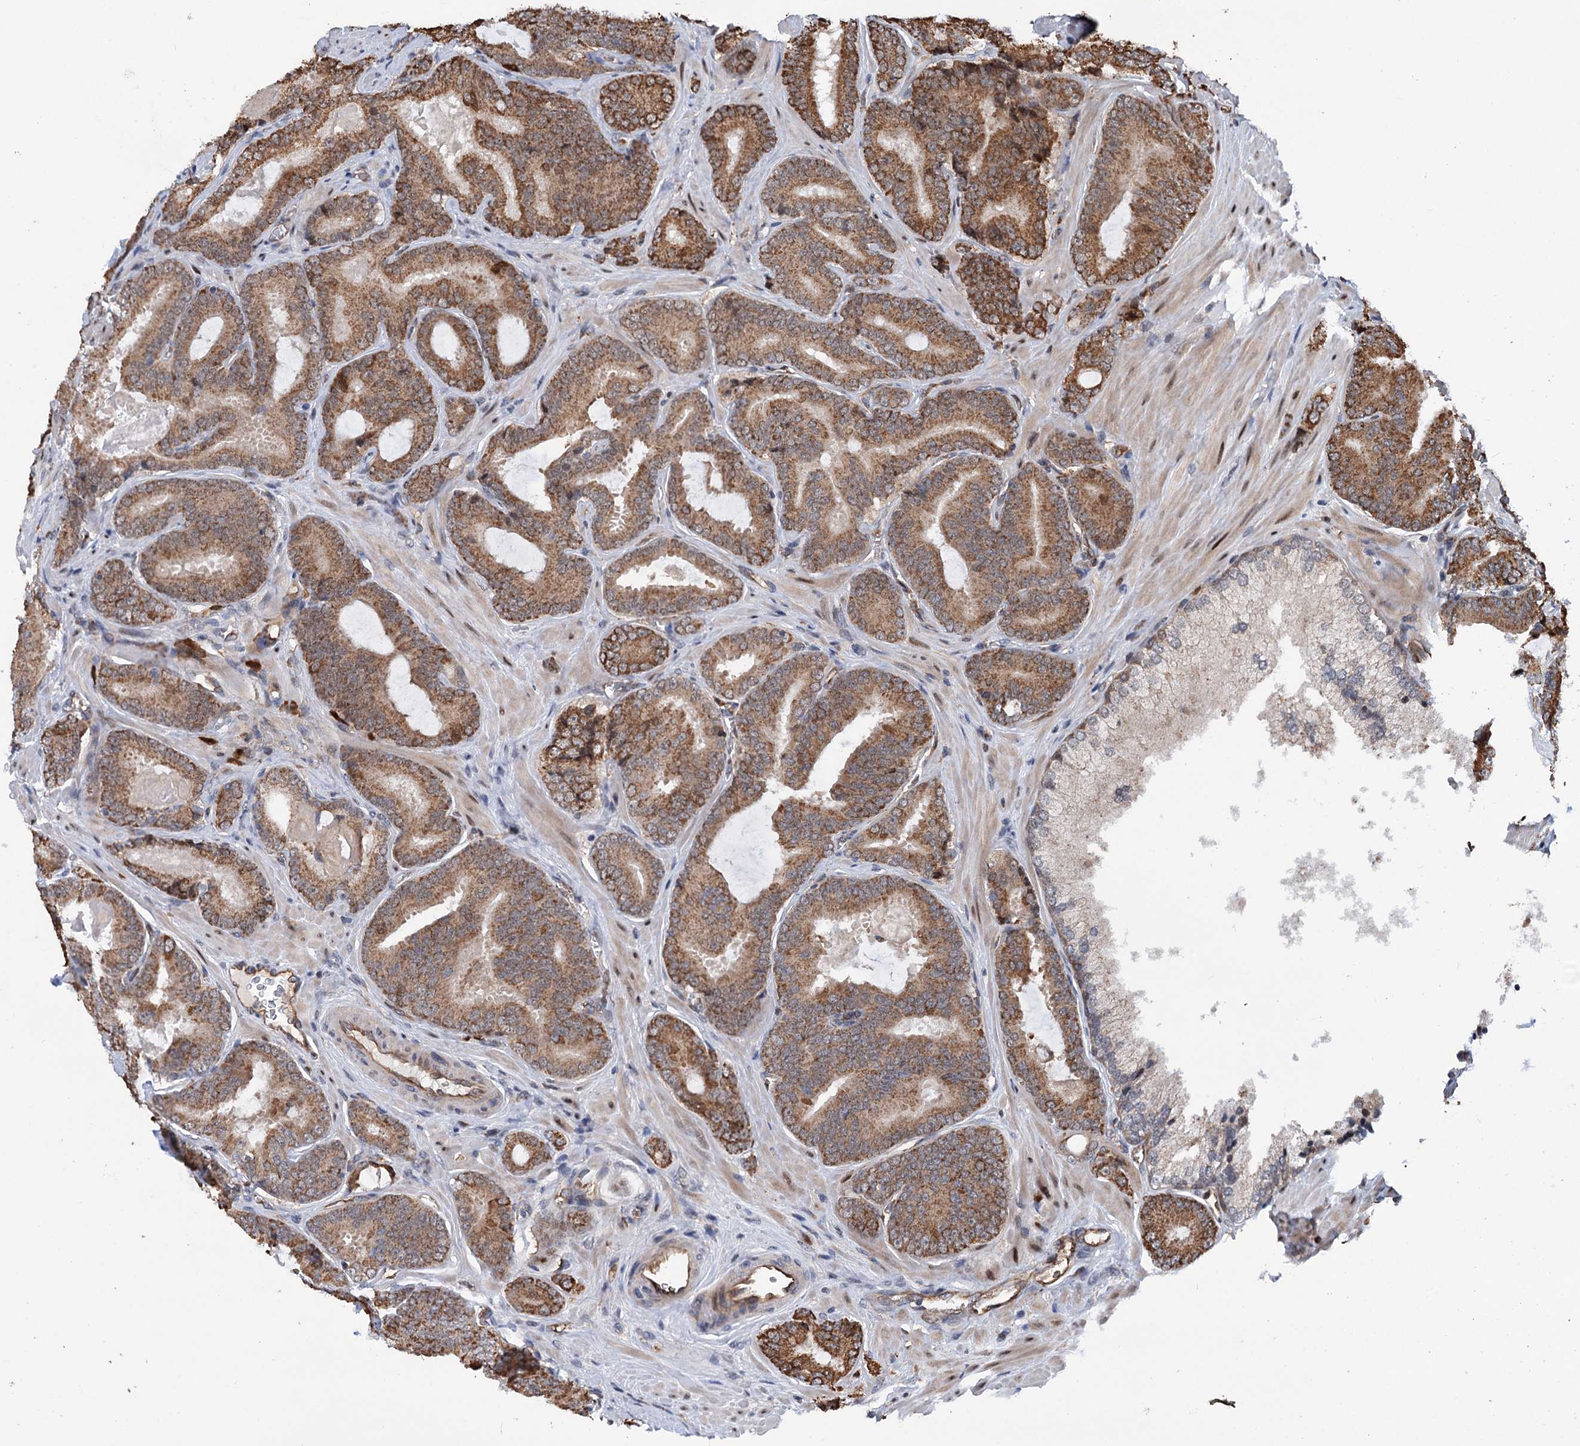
{"staining": {"intensity": "moderate", "quantity": ">75%", "location": "cytoplasmic/membranous"}, "tissue": "prostate cancer", "cell_type": "Tumor cells", "image_type": "cancer", "snomed": [{"axis": "morphology", "description": "Adenocarcinoma, High grade"}, {"axis": "topography", "description": "Prostate"}], "caption": "This histopathology image reveals IHC staining of prostate cancer, with medium moderate cytoplasmic/membranous staining in approximately >75% of tumor cells.", "gene": "NCAPD2", "patient": {"sex": "male", "age": 66}}